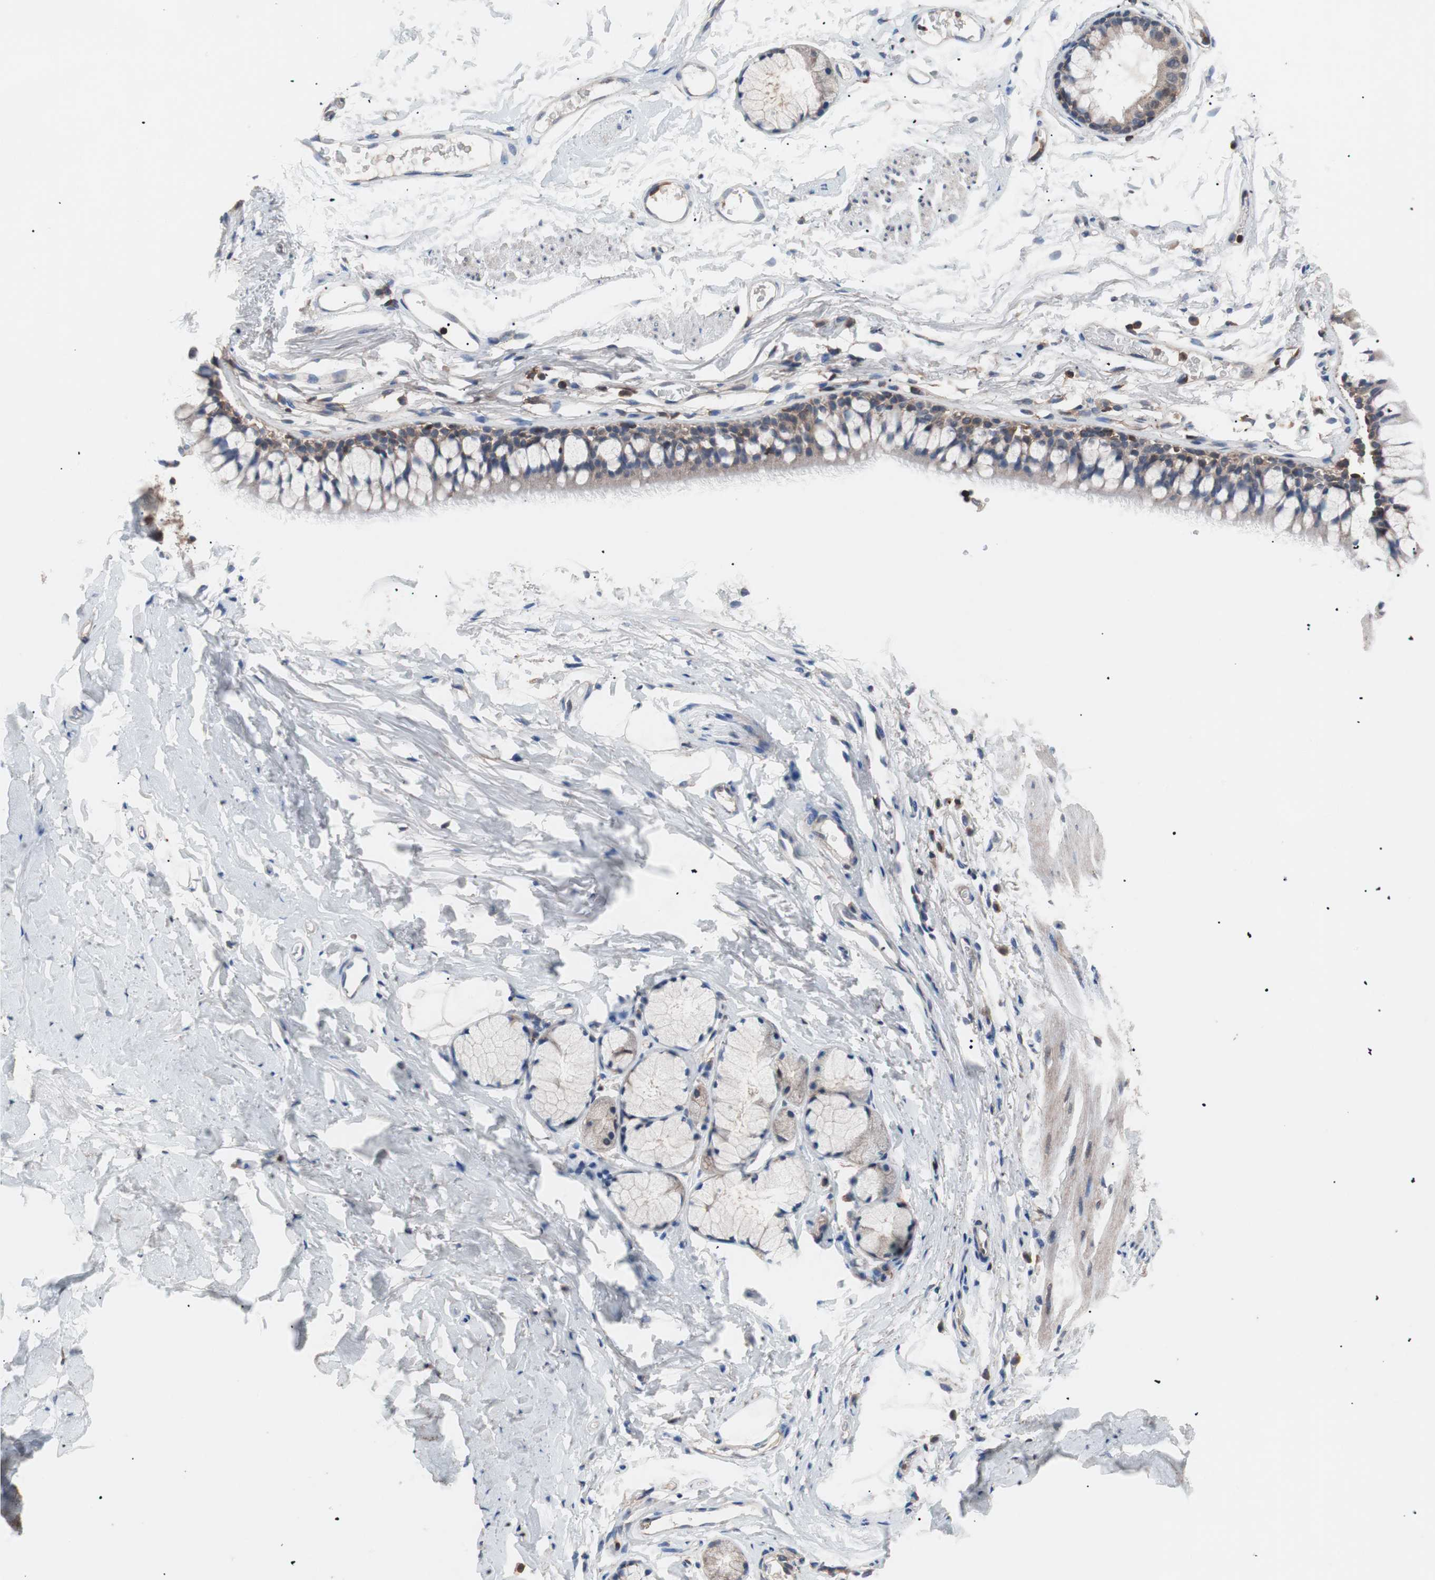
{"staining": {"intensity": "moderate", "quantity": ">75%", "location": "cytoplasmic/membranous"}, "tissue": "adipose tissue", "cell_type": "Adipocytes", "image_type": "normal", "snomed": [{"axis": "morphology", "description": "Normal tissue, NOS"}, {"axis": "topography", "description": "Cartilage tissue"}, {"axis": "topography", "description": "Bronchus"}], "caption": "A photomicrograph of human adipose tissue stained for a protein reveals moderate cytoplasmic/membranous brown staining in adipocytes. (IHC, brightfield microscopy, high magnification).", "gene": "PIK3R1", "patient": {"sex": "female", "age": 73}}